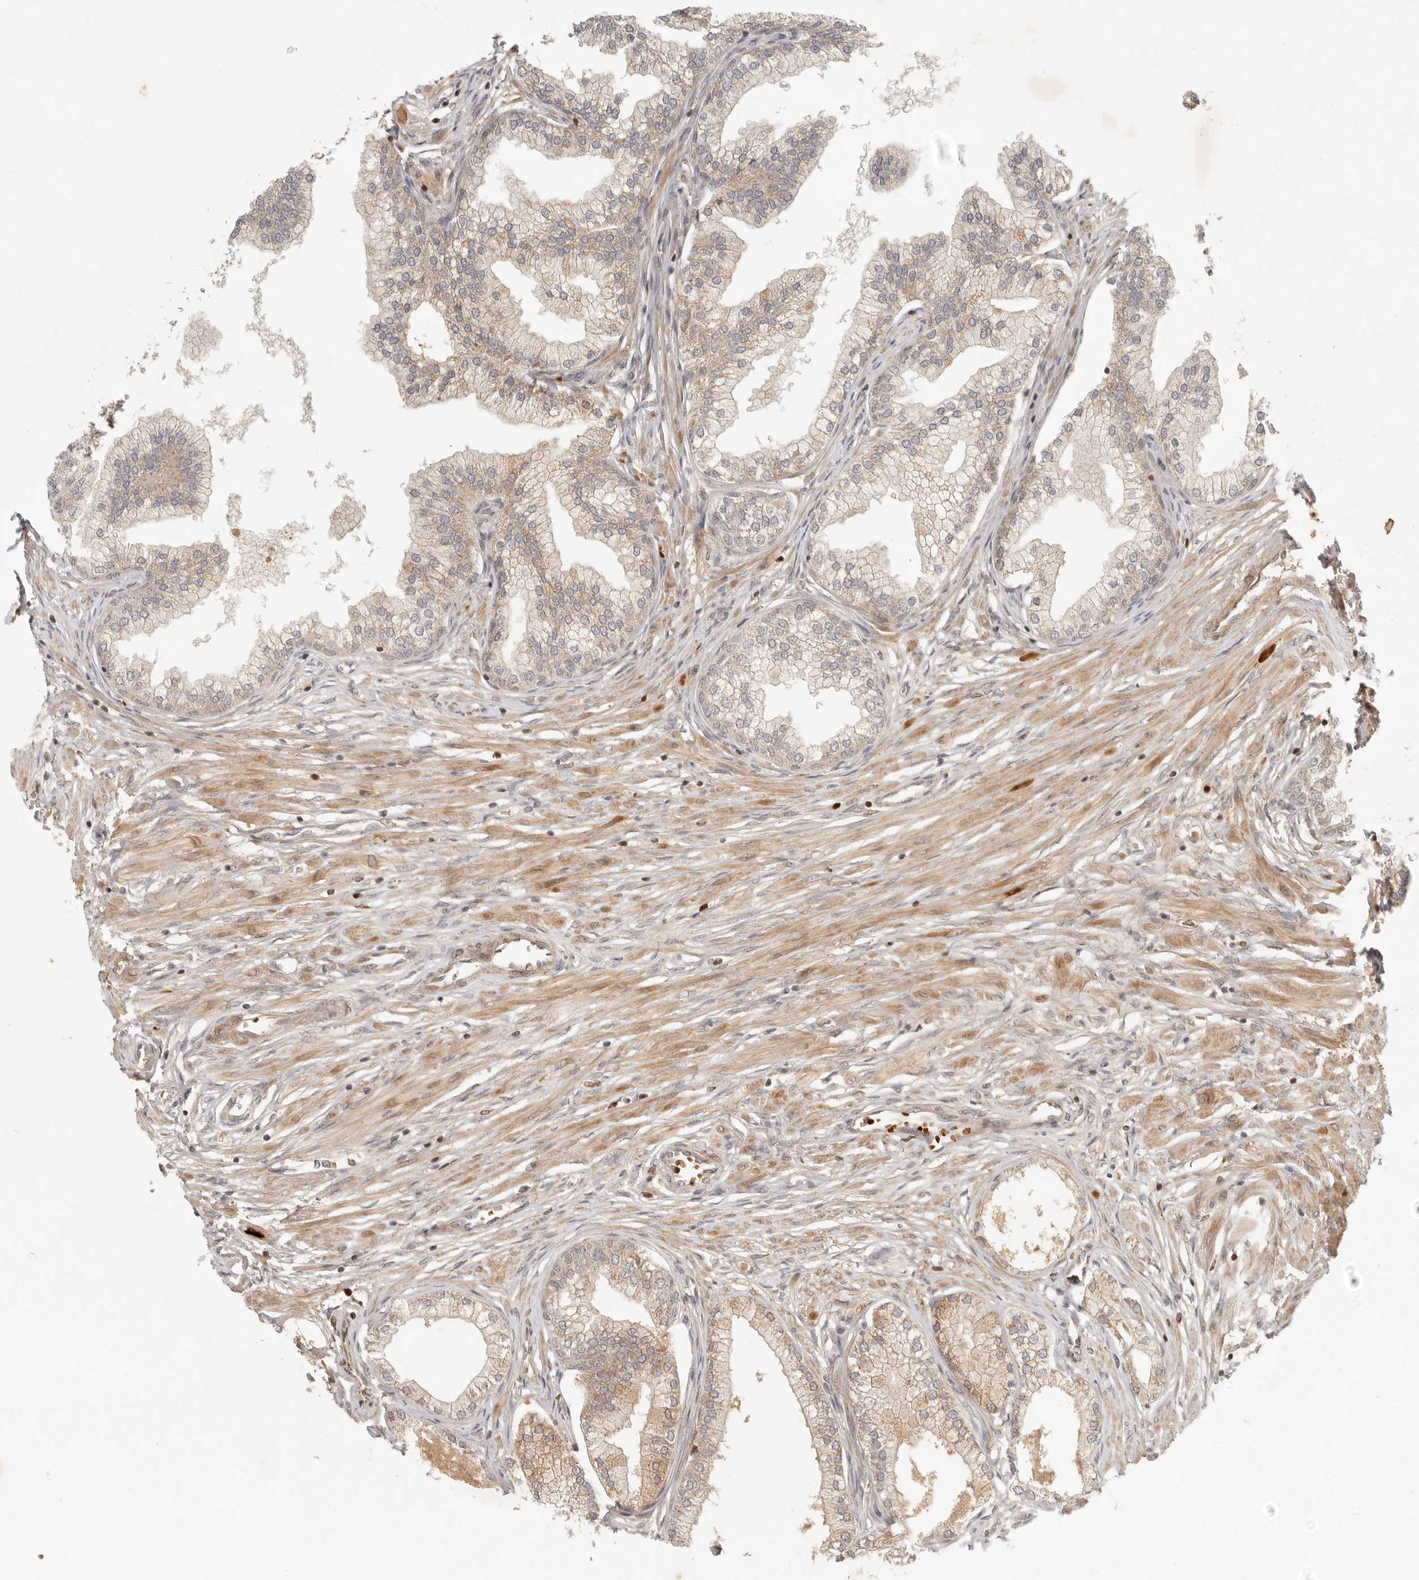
{"staining": {"intensity": "moderate", "quantity": ">75%", "location": "cytoplasmic/membranous"}, "tissue": "prostate", "cell_type": "Glandular cells", "image_type": "normal", "snomed": [{"axis": "morphology", "description": "Normal tissue, NOS"}, {"axis": "morphology", "description": "Urothelial carcinoma, Low grade"}, {"axis": "topography", "description": "Urinary bladder"}, {"axis": "topography", "description": "Prostate"}], "caption": "This image reveals IHC staining of normal human prostate, with medium moderate cytoplasmic/membranous expression in approximately >75% of glandular cells.", "gene": "AHDC1", "patient": {"sex": "male", "age": 60}}